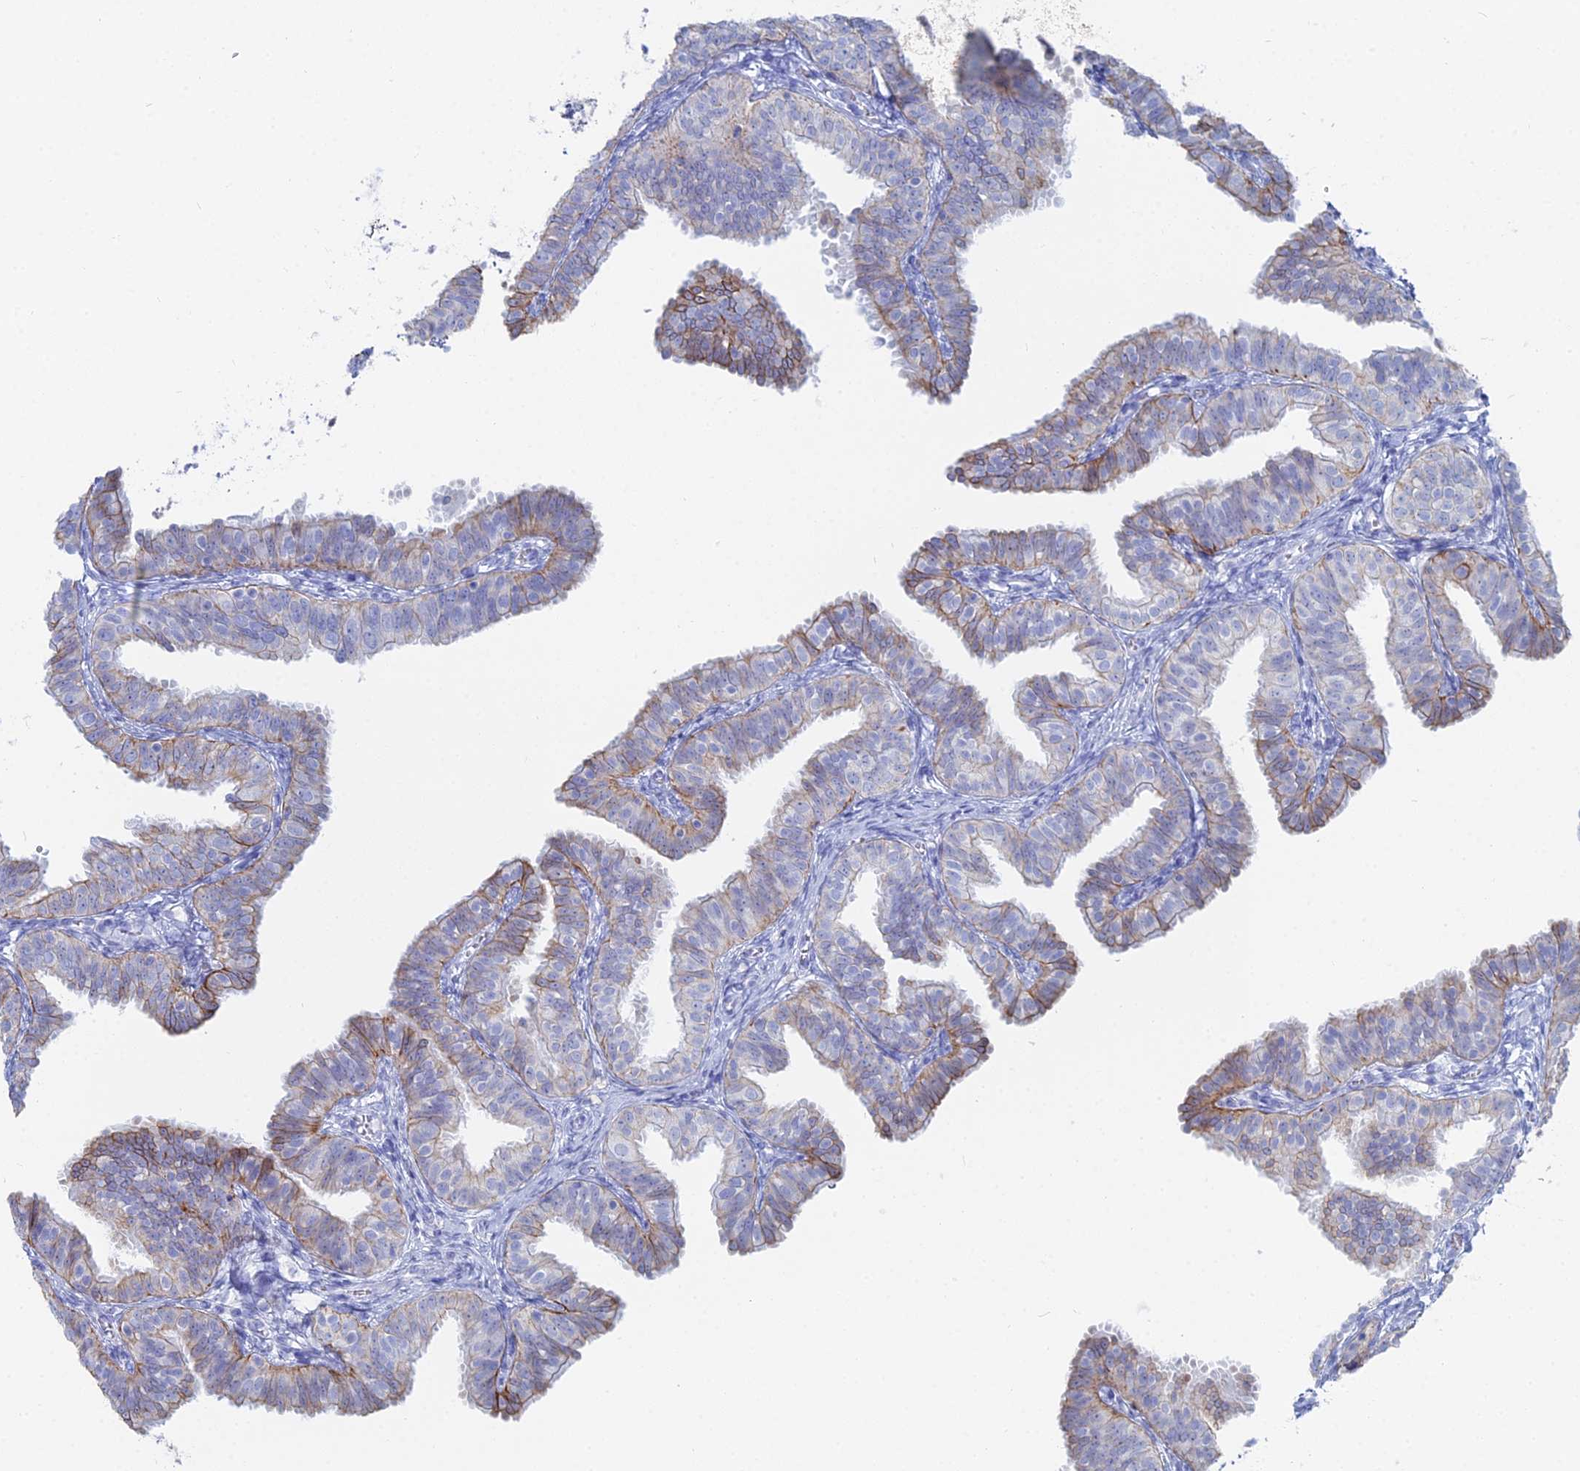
{"staining": {"intensity": "strong", "quantity": "25%-75%", "location": "cytoplasmic/membranous"}, "tissue": "fallopian tube", "cell_type": "Glandular cells", "image_type": "normal", "snomed": [{"axis": "morphology", "description": "Normal tissue, NOS"}, {"axis": "topography", "description": "Fallopian tube"}], "caption": "IHC of benign human fallopian tube demonstrates high levels of strong cytoplasmic/membranous expression in approximately 25%-75% of glandular cells.", "gene": "DHX34", "patient": {"sex": "female", "age": 35}}